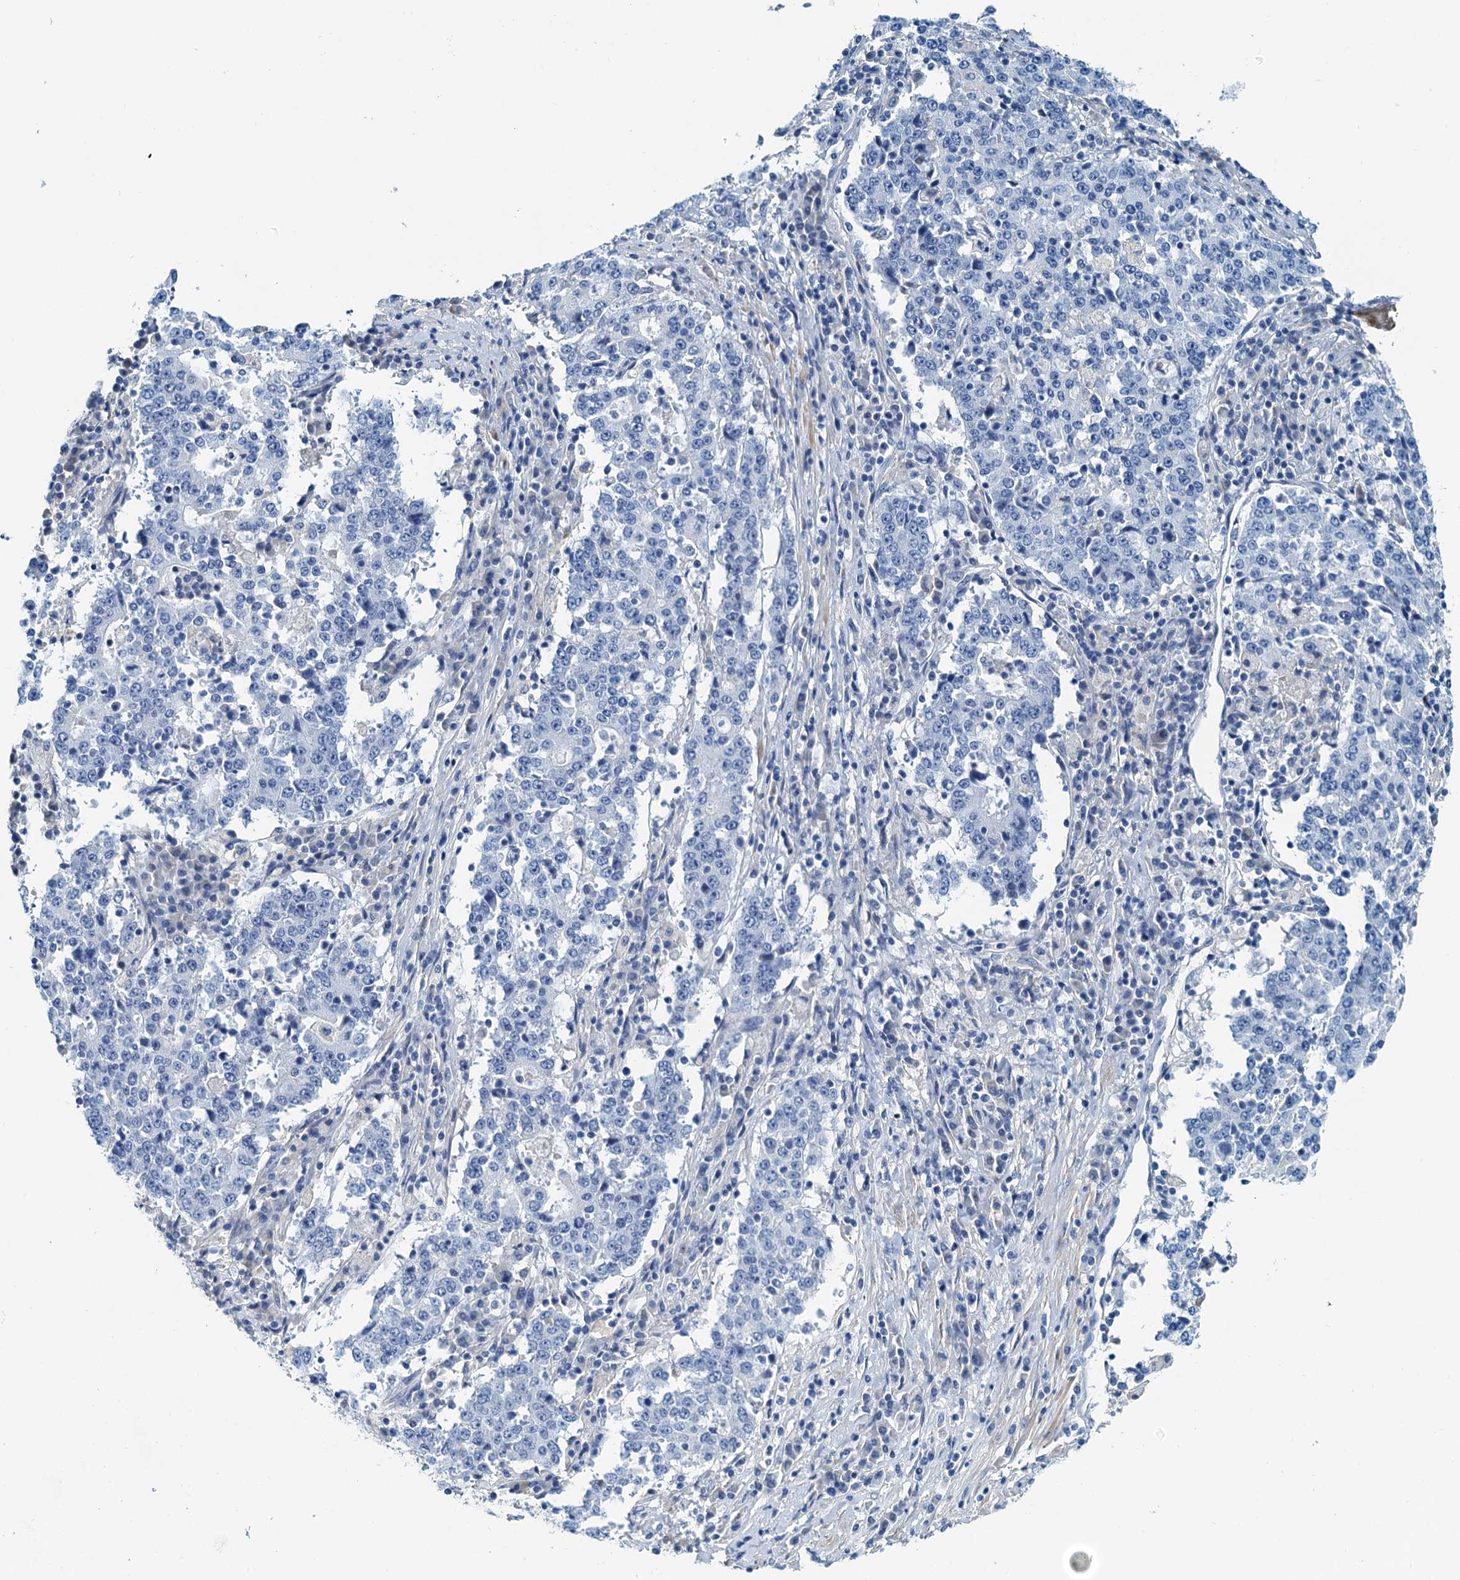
{"staining": {"intensity": "negative", "quantity": "none", "location": "none"}, "tissue": "stomach cancer", "cell_type": "Tumor cells", "image_type": "cancer", "snomed": [{"axis": "morphology", "description": "Adenocarcinoma, NOS"}, {"axis": "topography", "description": "Stomach"}], "caption": "This is an immunohistochemistry (IHC) photomicrograph of human stomach cancer. There is no positivity in tumor cells.", "gene": "DTD1", "patient": {"sex": "male", "age": 59}}